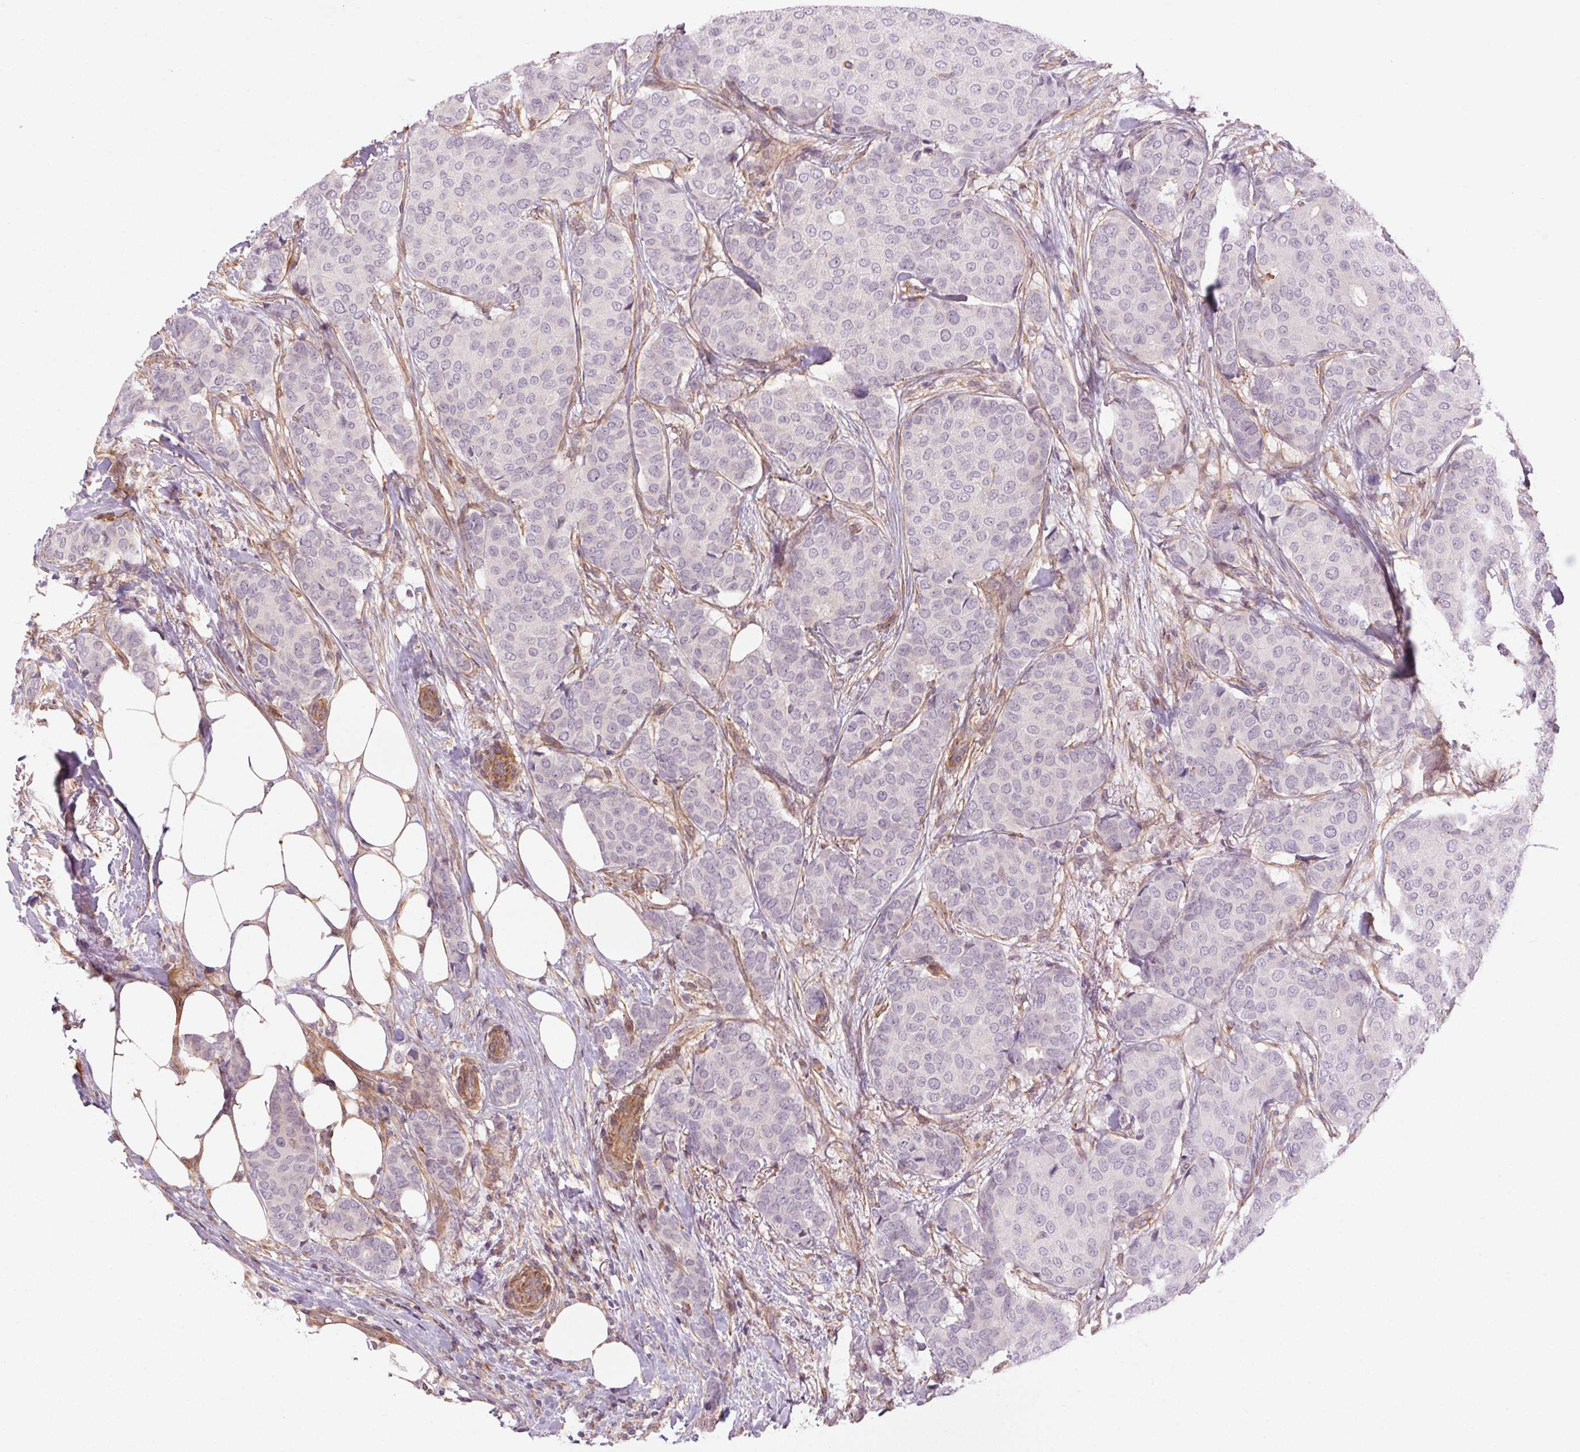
{"staining": {"intensity": "negative", "quantity": "none", "location": "none"}, "tissue": "breast cancer", "cell_type": "Tumor cells", "image_type": "cancer", "snomed": [{"axis": "morphology", "description": "Duct carcinoma"}, {"axis": "topography", "description": "Breast"}], "caption": "This is a photomicrograph of immunohistochemistry staining of breast cancer (intraductal carcinoma), which shows no expression in tumor cells.", "gene": "CCSER1", "patient": {"sex": "female", "age": 75}}